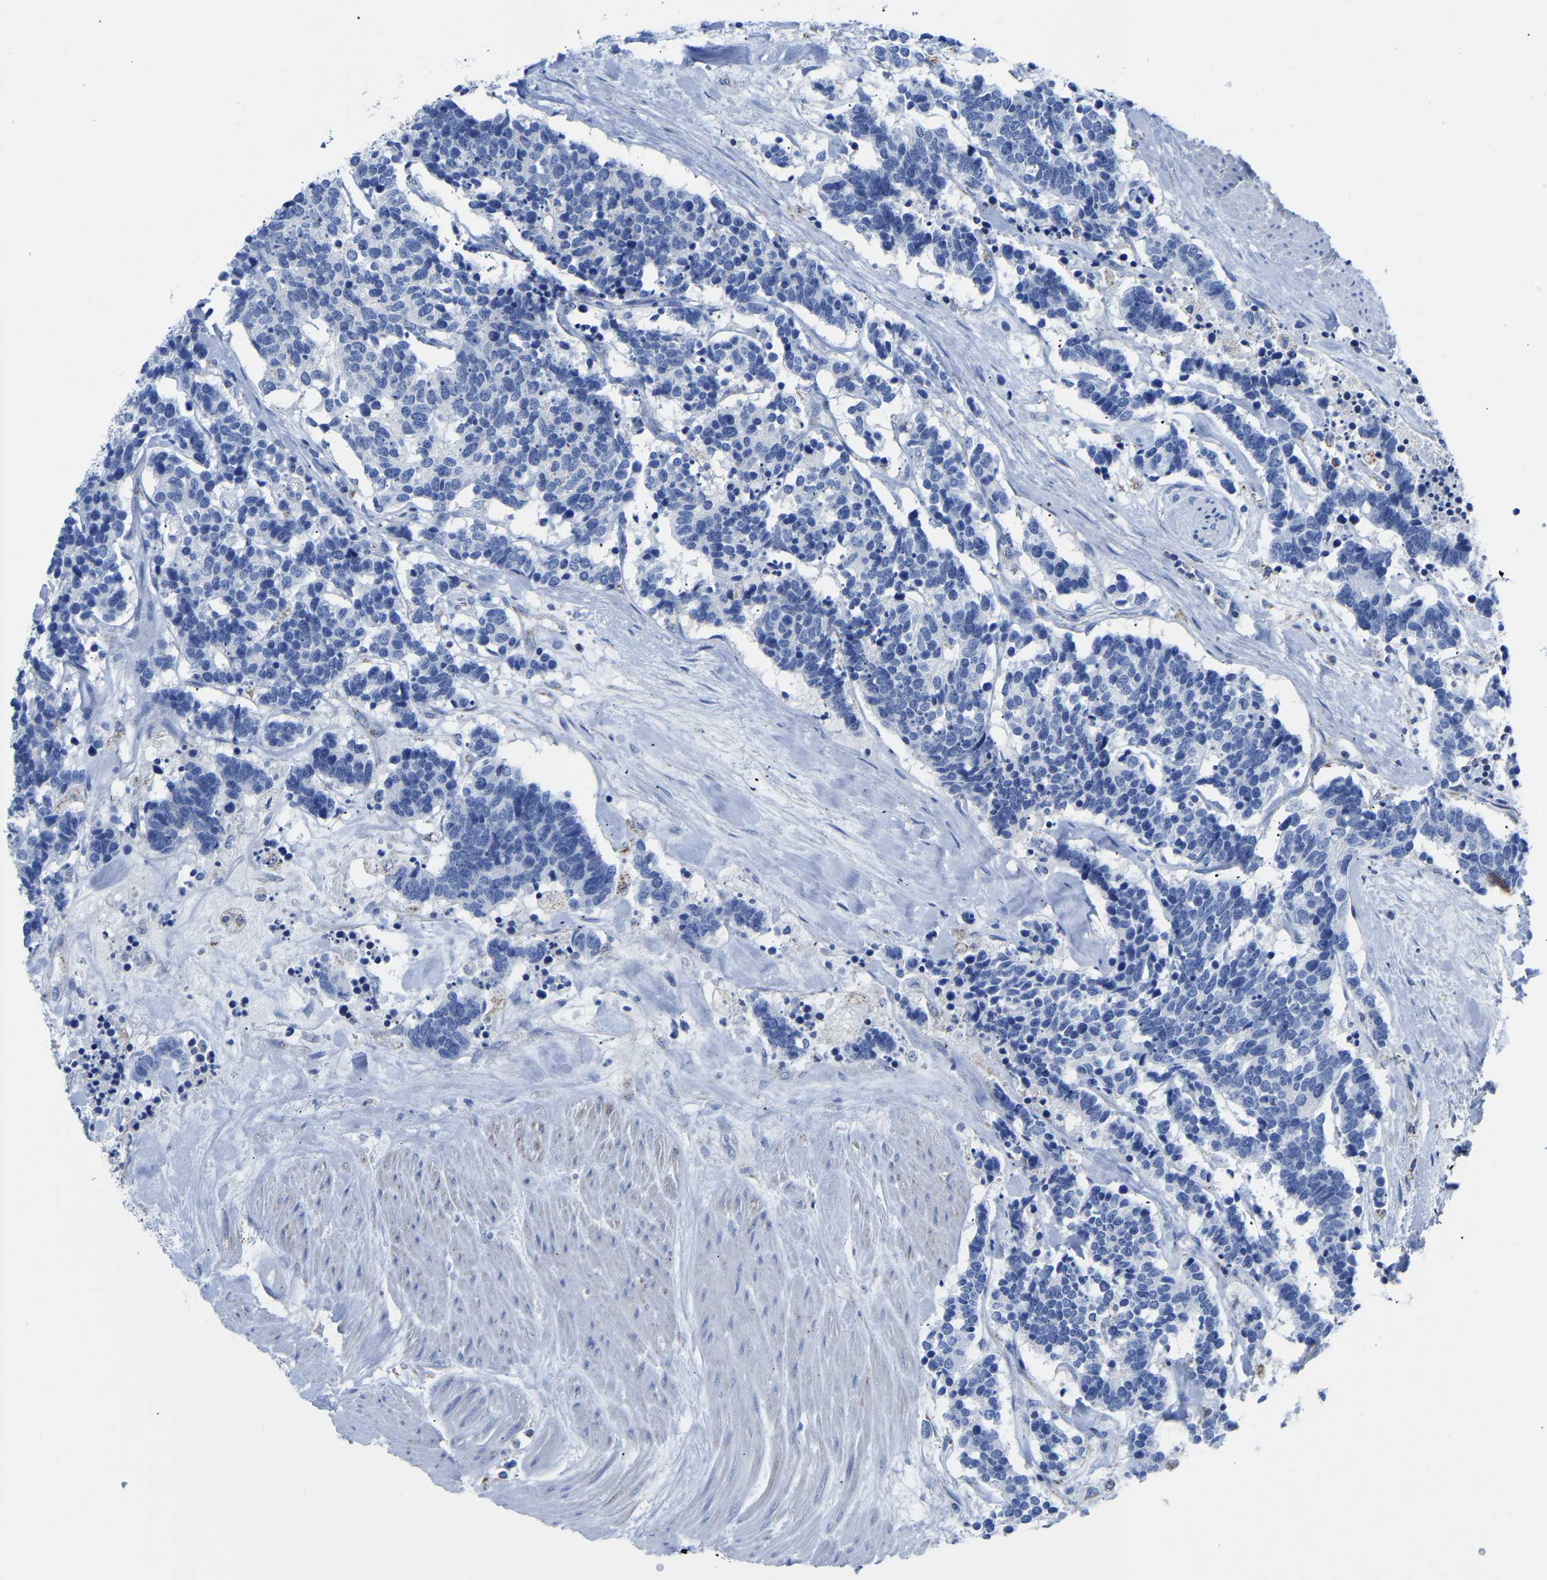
{"staining": {"intensity": "negative", "quantity": "none", "location": "none"}, "tissue": "carcinoid", "cell_type": "Tumor cells", "image_type": "cancer", "snomed": [{"axis": "morphology", "description": "Carcinoma, NOS"}, {"axis": "morphology", "description": "Carcinoid, malignant, NOS"}, {"axis": "topography", "description": "Urinary bladder"}], "caption": "Tumor cells are negative for brown protein staining in carcinoma.", "gene": "ETFA", "patient": {"sex": "male", "age": 57}}